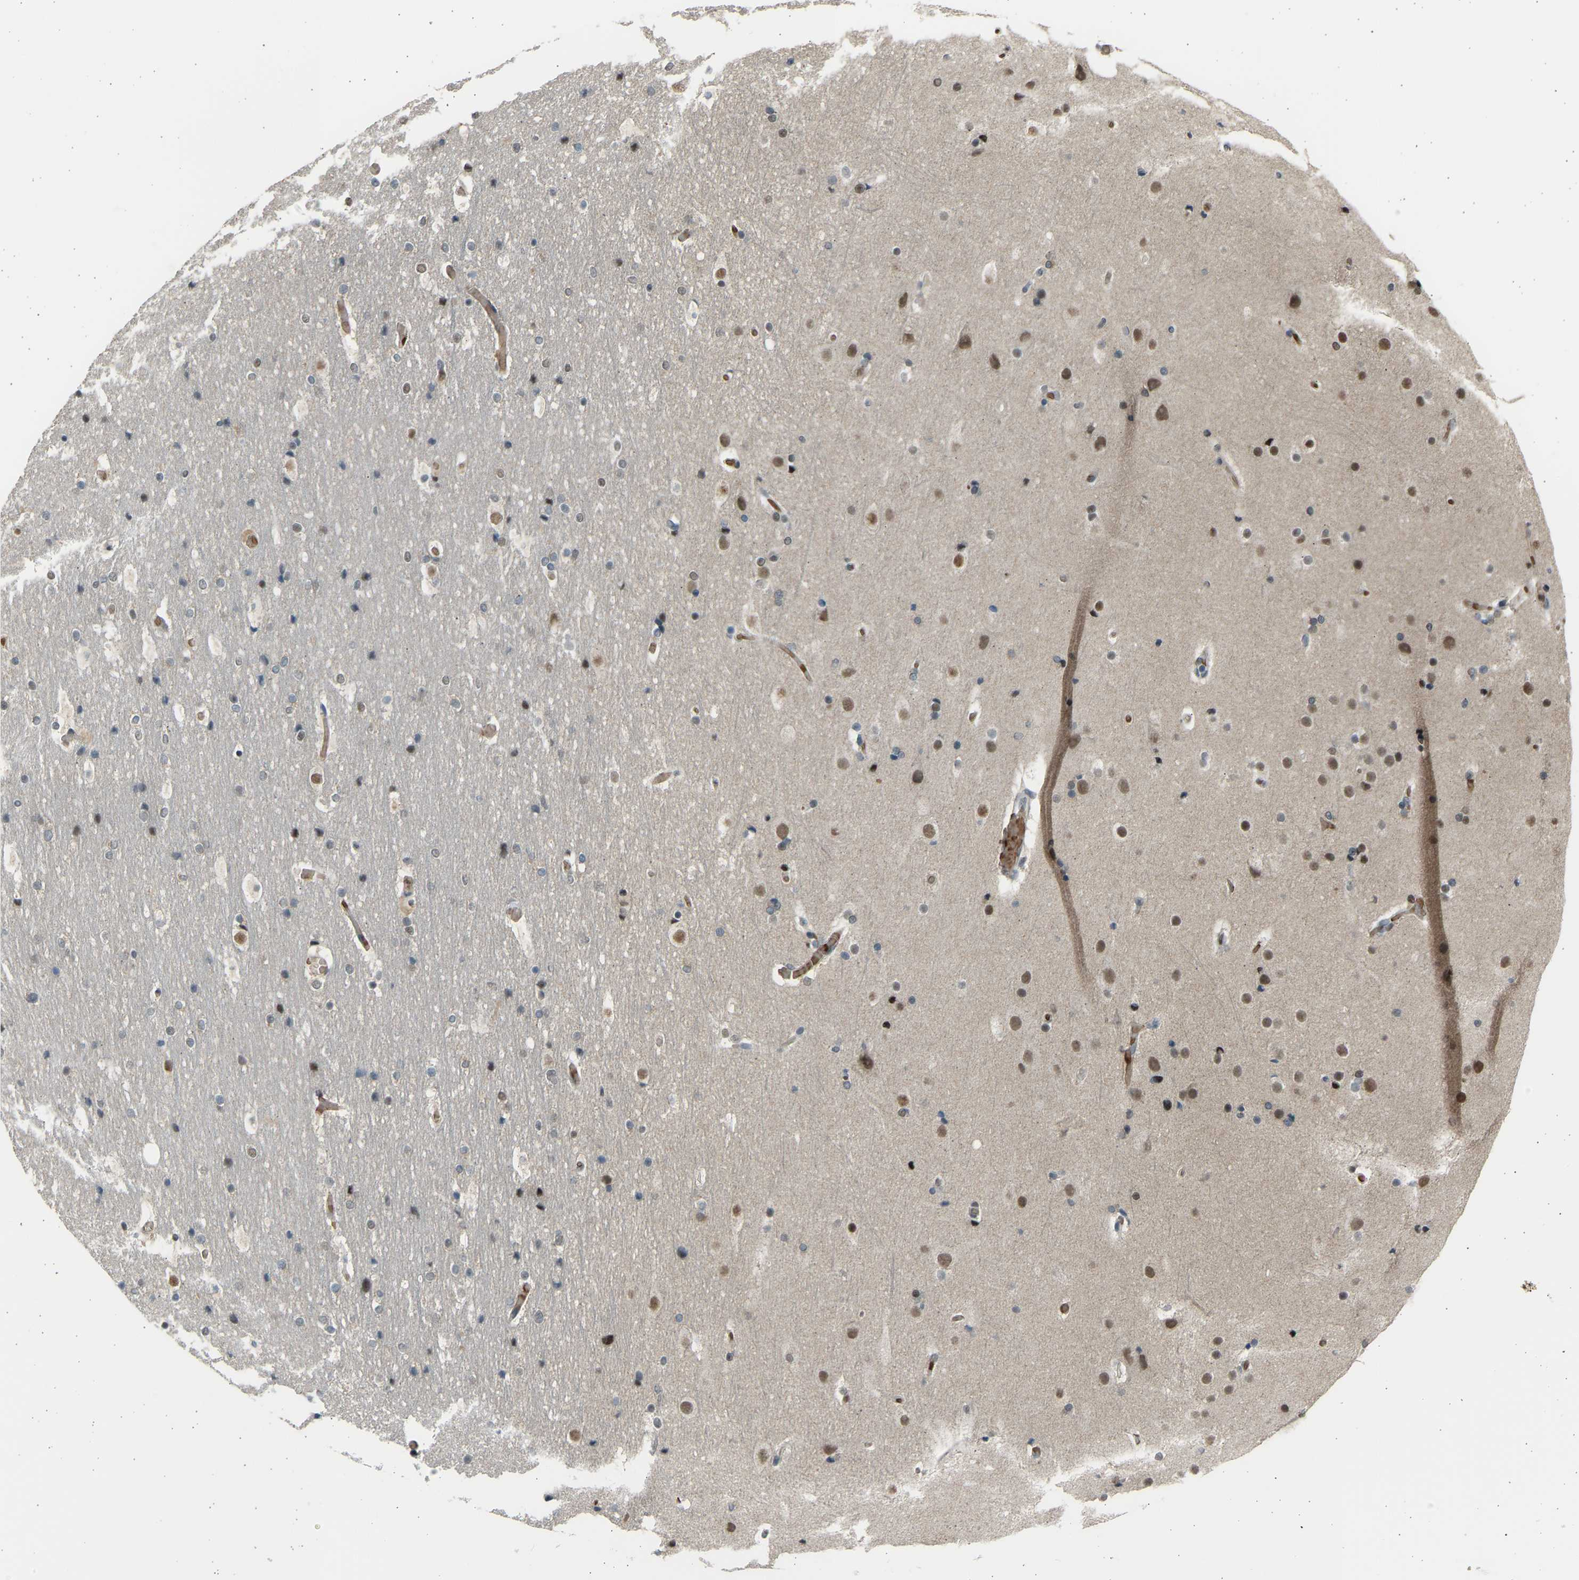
{"staining": {"intensity": "moderate", "quantity": "25%-75%", "location": "cytoplasmic/membranous,nuclear"}, "tissue": "cerebral cortex", "cell_type": "Endothelial cells", "image_type": "normal", "snomed": [{"axis": "morphology", "description": "Normal tissue, NOS"}, {"axis": "topography", "description": "Cerebral cortex"}], "caption": "Cerebral cortex stained with immunohistochemistry (IHC) shows moderate cytoplasmic/membranous,nuclear positivity in about 25%-75% of endothelial cells.", "gene": "BIRC2", "patient": {"sex": "male", "age": 57}}